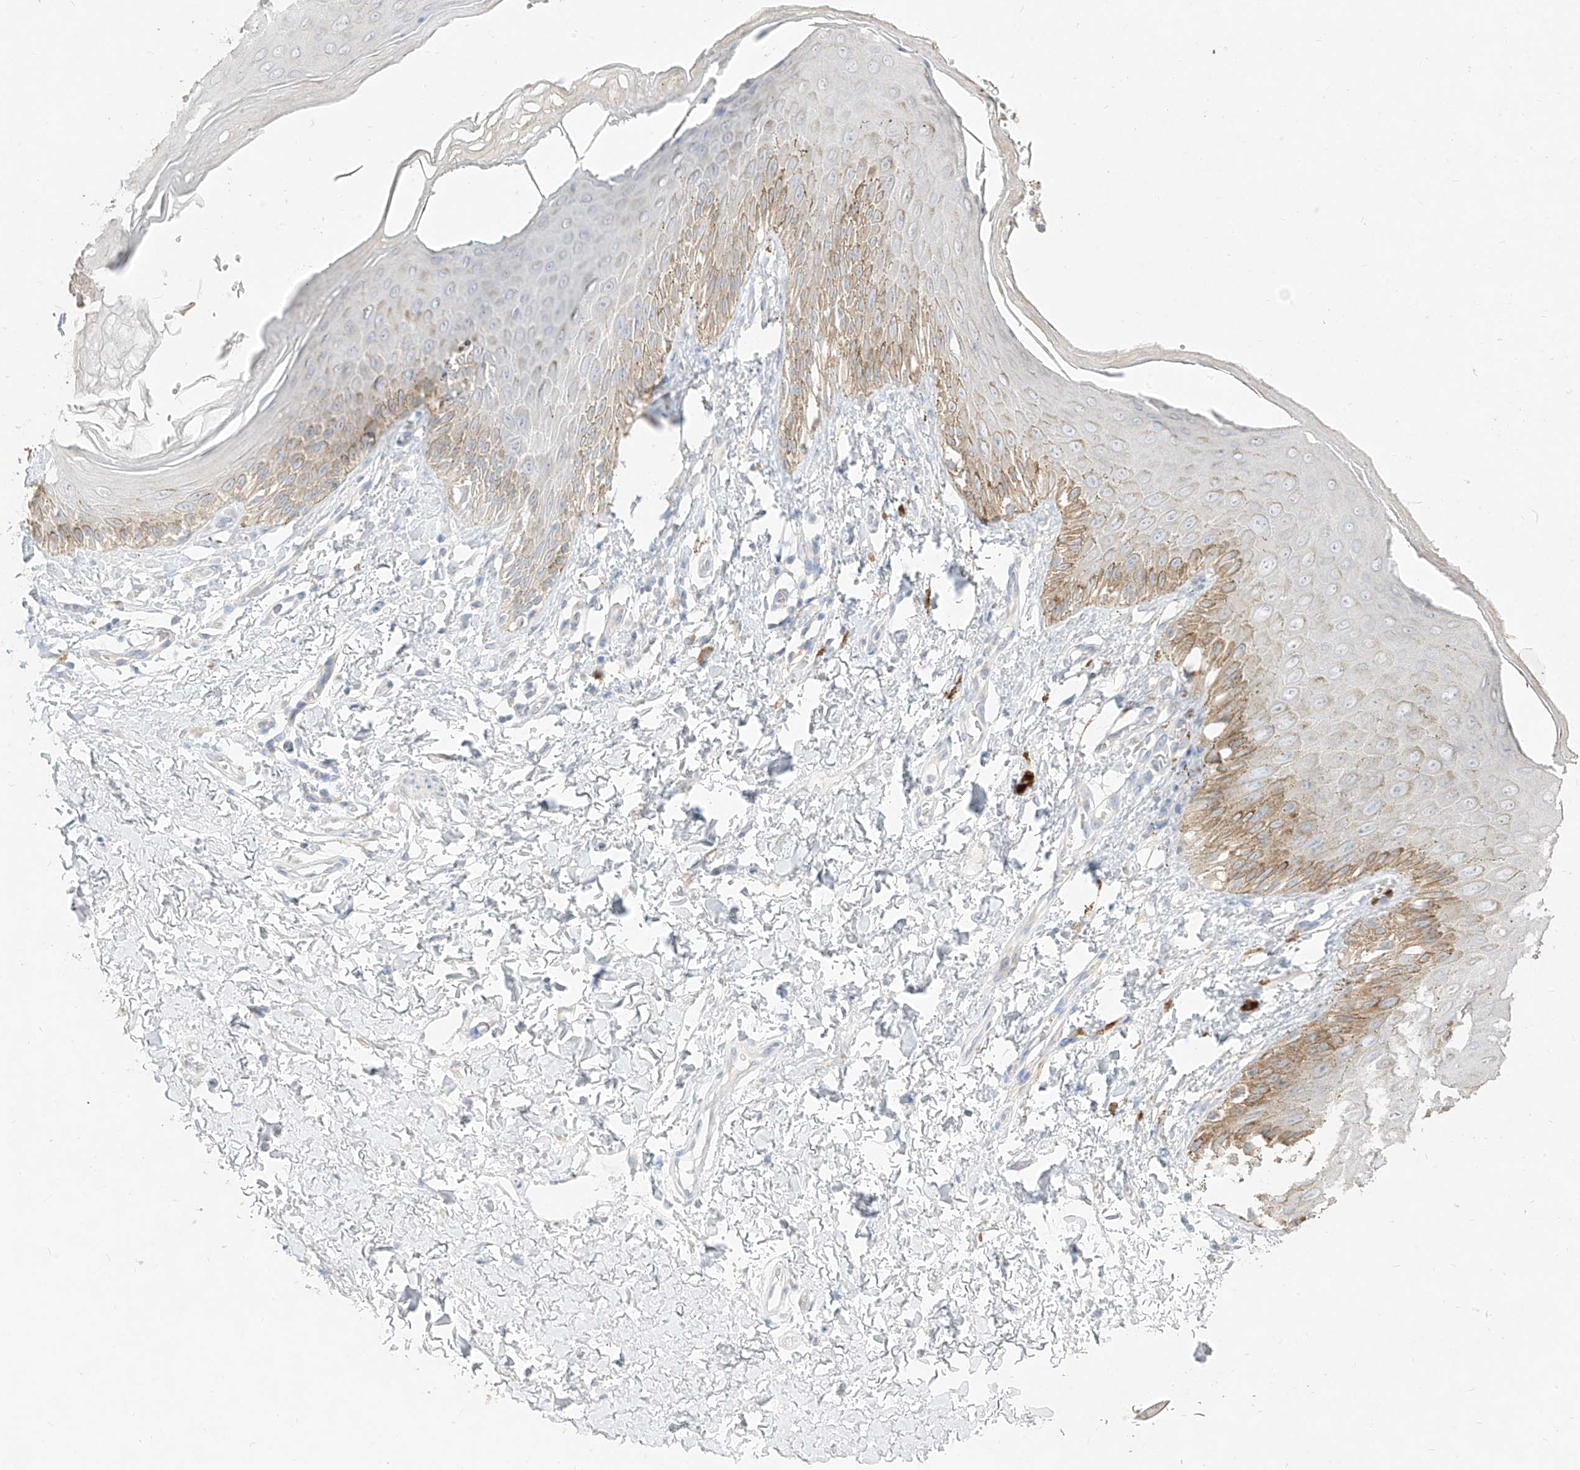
{"staining": {"intensity": "moderate", "quantity": "<25%", "location": "cytoplasmic/membranous"}, "tissue": "skin", "cell_type": "Epidermal cells", "image_type": "normal", "snomed": [{"axis": "morphology", "description": "Normal tissue, NOS"}, {"axis": "topography", "description": "Anal"}], "caption": "The immunohistochemical stain shows moderate cytoplasmic/membranous staining in epidermal cells of benign skin.", "gene": "ZZEF1", "patient": {"sex": "male", "age": 44}}